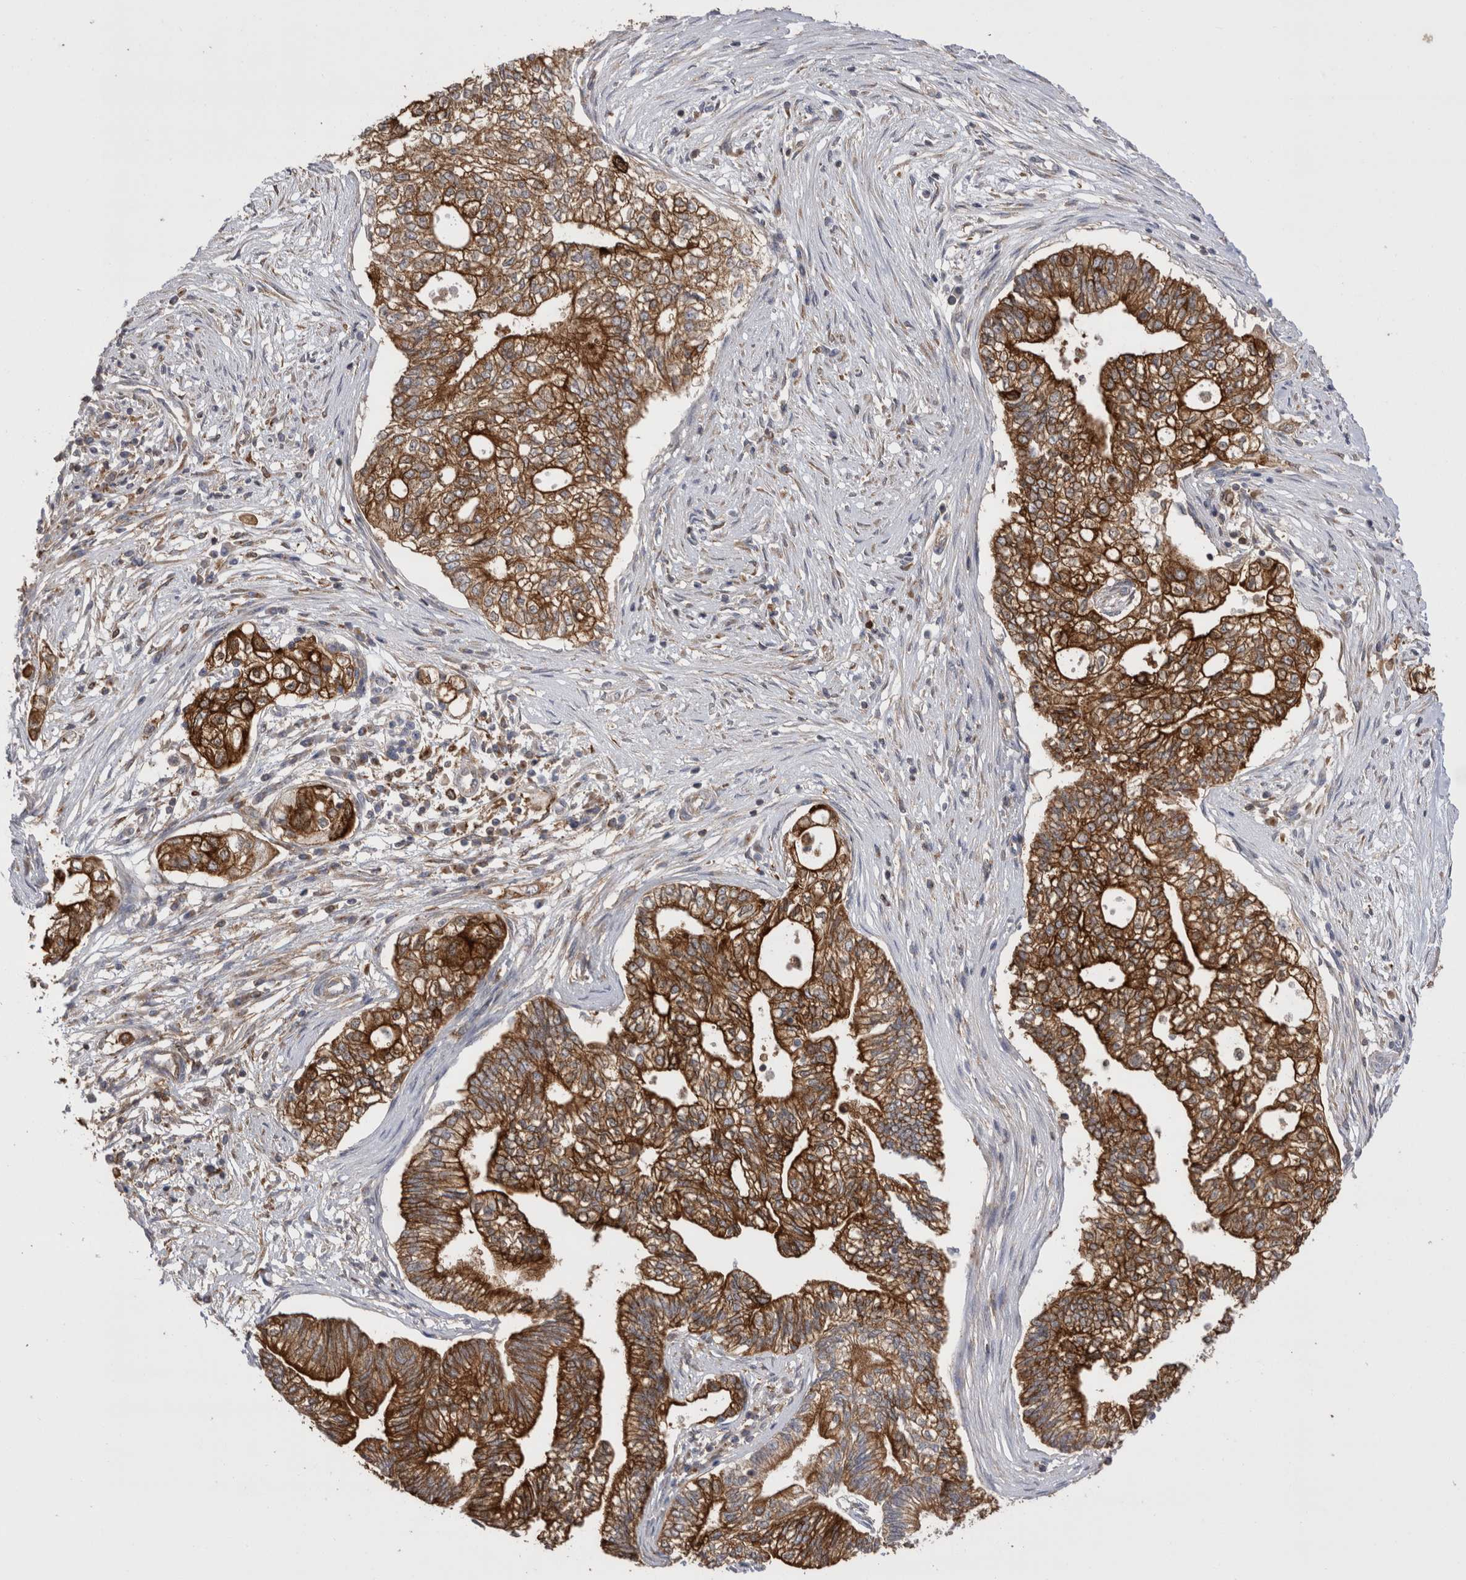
{"staining": {"intensity": "strong", "quantity": ">75%", "location": "cytoplasmic/membranous"}, "tissue": "pancreatic cancer", "cell_type": "Tumor cells", "image_type": "cancer", "snomed": [{"axis": "morphology", "description": "Adenocarcinoma, NOS"}, {"axis": "topography", "description": "Pancreas"}], "caption": "Protein expression analysis of human pancreatic adenocarcinoma reveals strong cytoplasmic/membranous expression in approximately >75% of tumor cells. The staining was performed using DAB, with brown indicating positive protein expression. Nuclei are stained blue with hematoxylin.", "gene": "RAB11FIP1", "patient": {"sex": "male", "age": 72}}